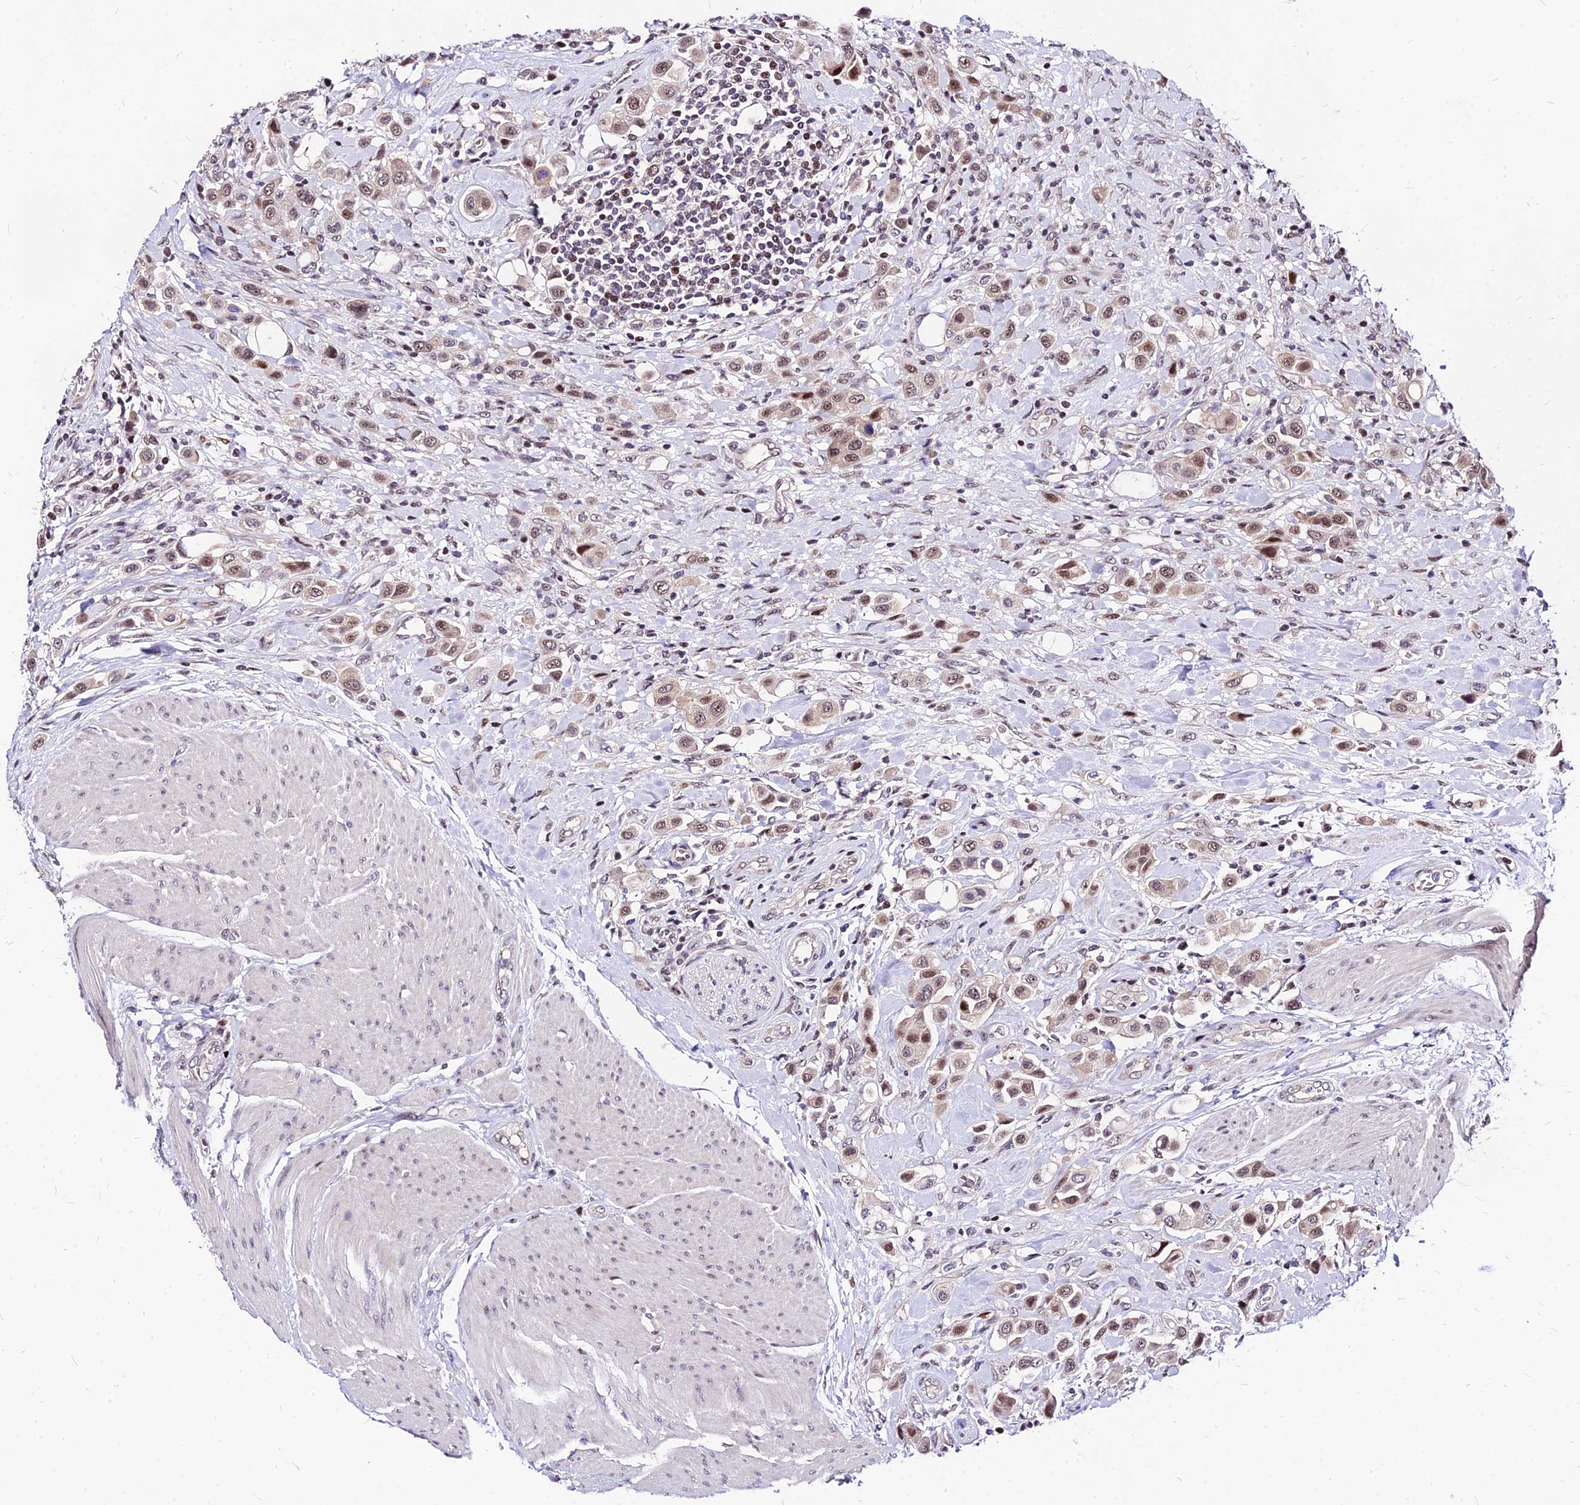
{"staining": {"intensity": "moderate", "quantity": ">75%", "location": "nuclear"}, "tissue": "urothelial cancer", "cell_type": "Tumor cells", "image_type": "cancer", "snomed": [{"axis": "morphology", "description": "Urothelial carcinoma, High grade"}, {"axis": "topography", "description": "Urinary bladder"}], "caption": "Protein staining displays moderate nuclear staining in about >75% of tumor cells in urothelial carcinoma (high-grade).", "gene": "DDX55", "patient": {"sex": "male", "age": 50}}